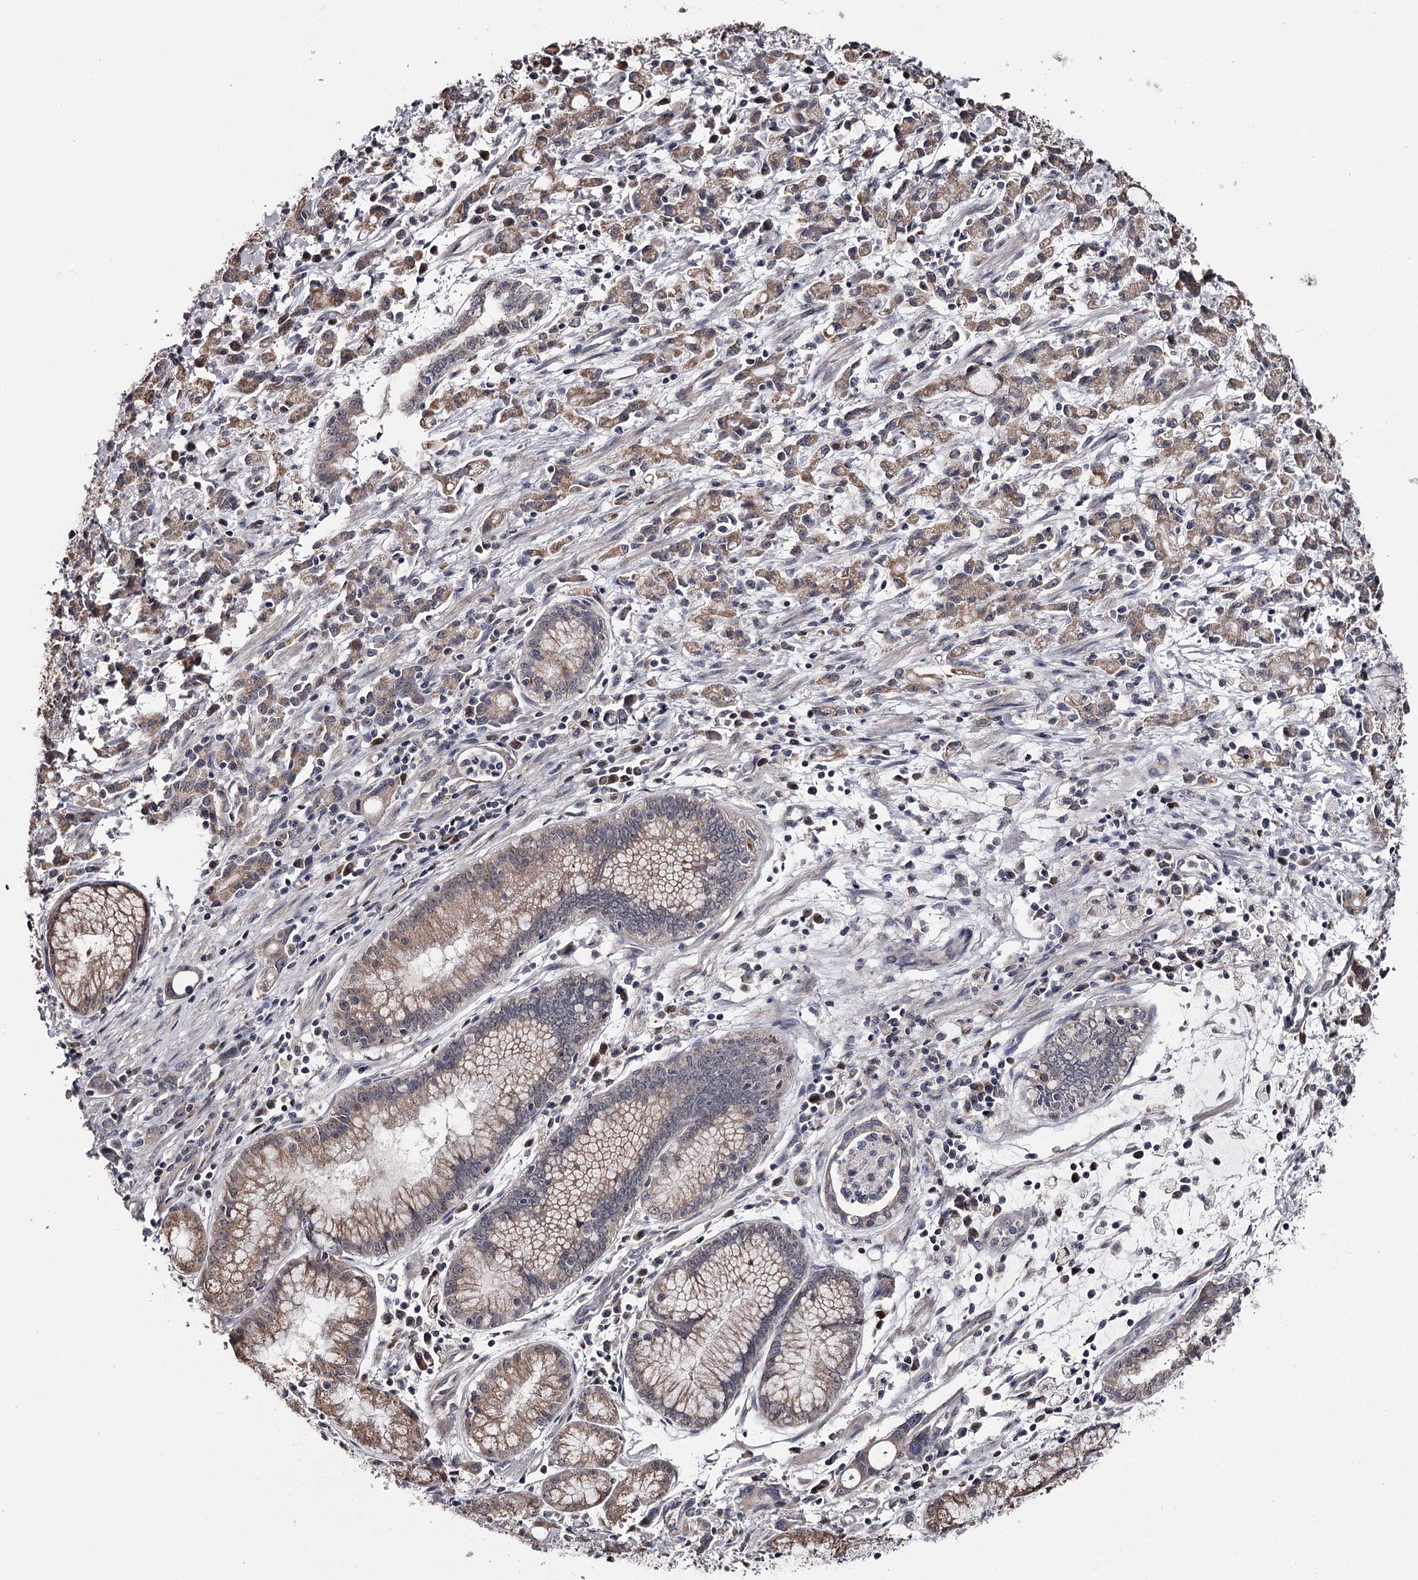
{"staining": {"intensity": "moderate", "quantity": "25%-75%", "location": "cytoplasmic/membranous"}, "tissue": "stomach cancer", "cell_type": "Tumor cells", "image_type": "cancer", "snomed": [{"axis": "morphology", "description": "Adenocarcinoma, NOS"}, {"axis": "topography", "description": "Stomach, lower"}], "caption": "A histopathology image of stomach cancer (adenocarcinoma) stained for a protein displays moderate cytoplasmic/membranous brown staining in tumor cells.", "gene": "GTSF1", "patient": {"sex": "female", "age": 43}}